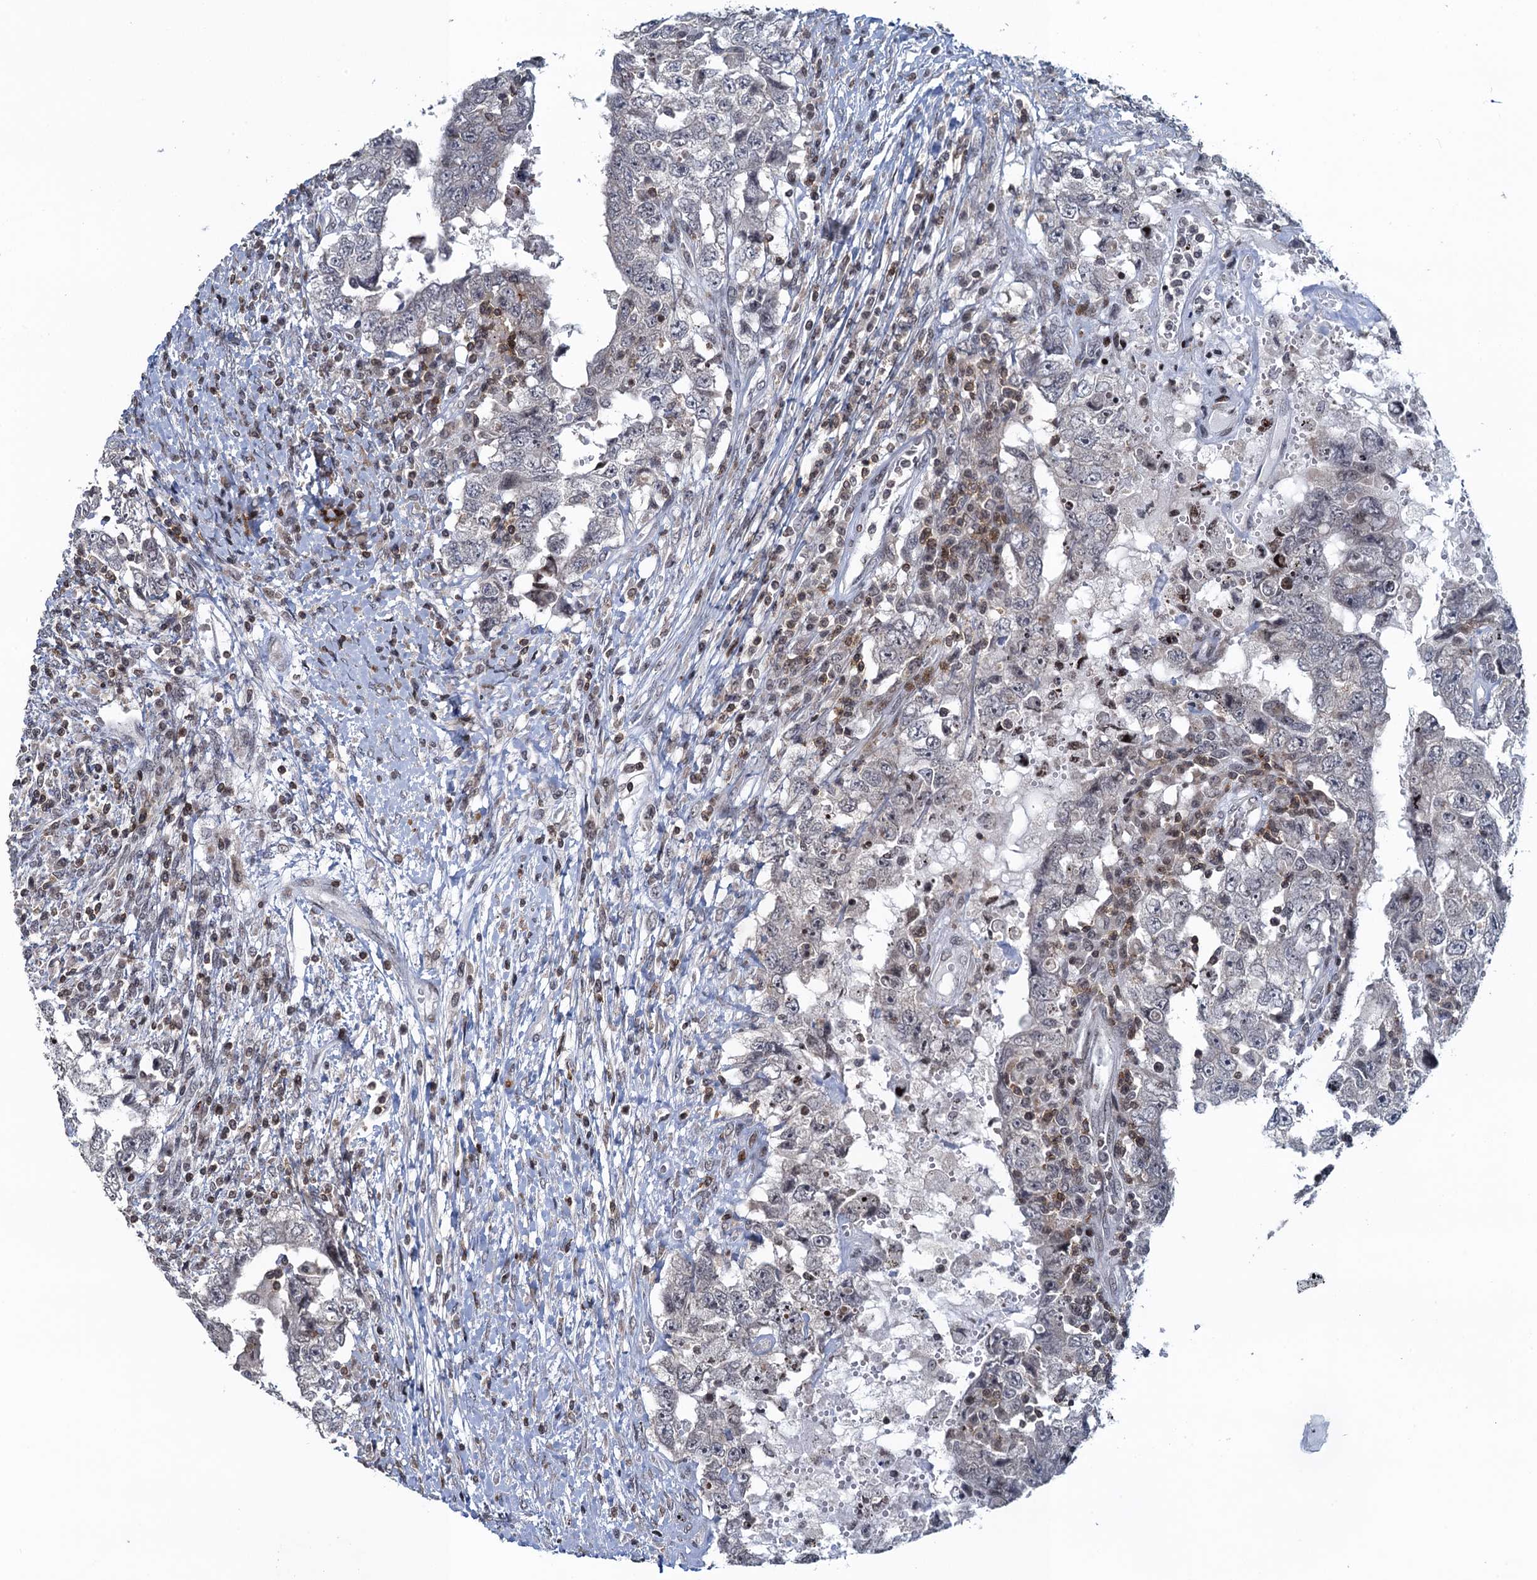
{"staining": {"intensity": "negative", "quantity": "none", "location": "none"}, "tissue": "testis cancer", "cell_type": "Tumor cells", "image_type": "cancer", "snomed": [{"axis": "morphology", "description": "Carcinoma, Embryonal, NOS"}, {"axis": "topography", "description": "Testis"}], "caption": "High magnification brightfield microscopy of testis cancer (embryonal carcinoma) stained with DAB (brown) and counterstained with hematoxylin (blue): tumor cells show no significant expression. (DAB (3,3'-diaminobenzidine) immunohistochemistry (IHC), high magnification).", "gene": "FYB1", "patient": {"sex": "male", "age": 26}}